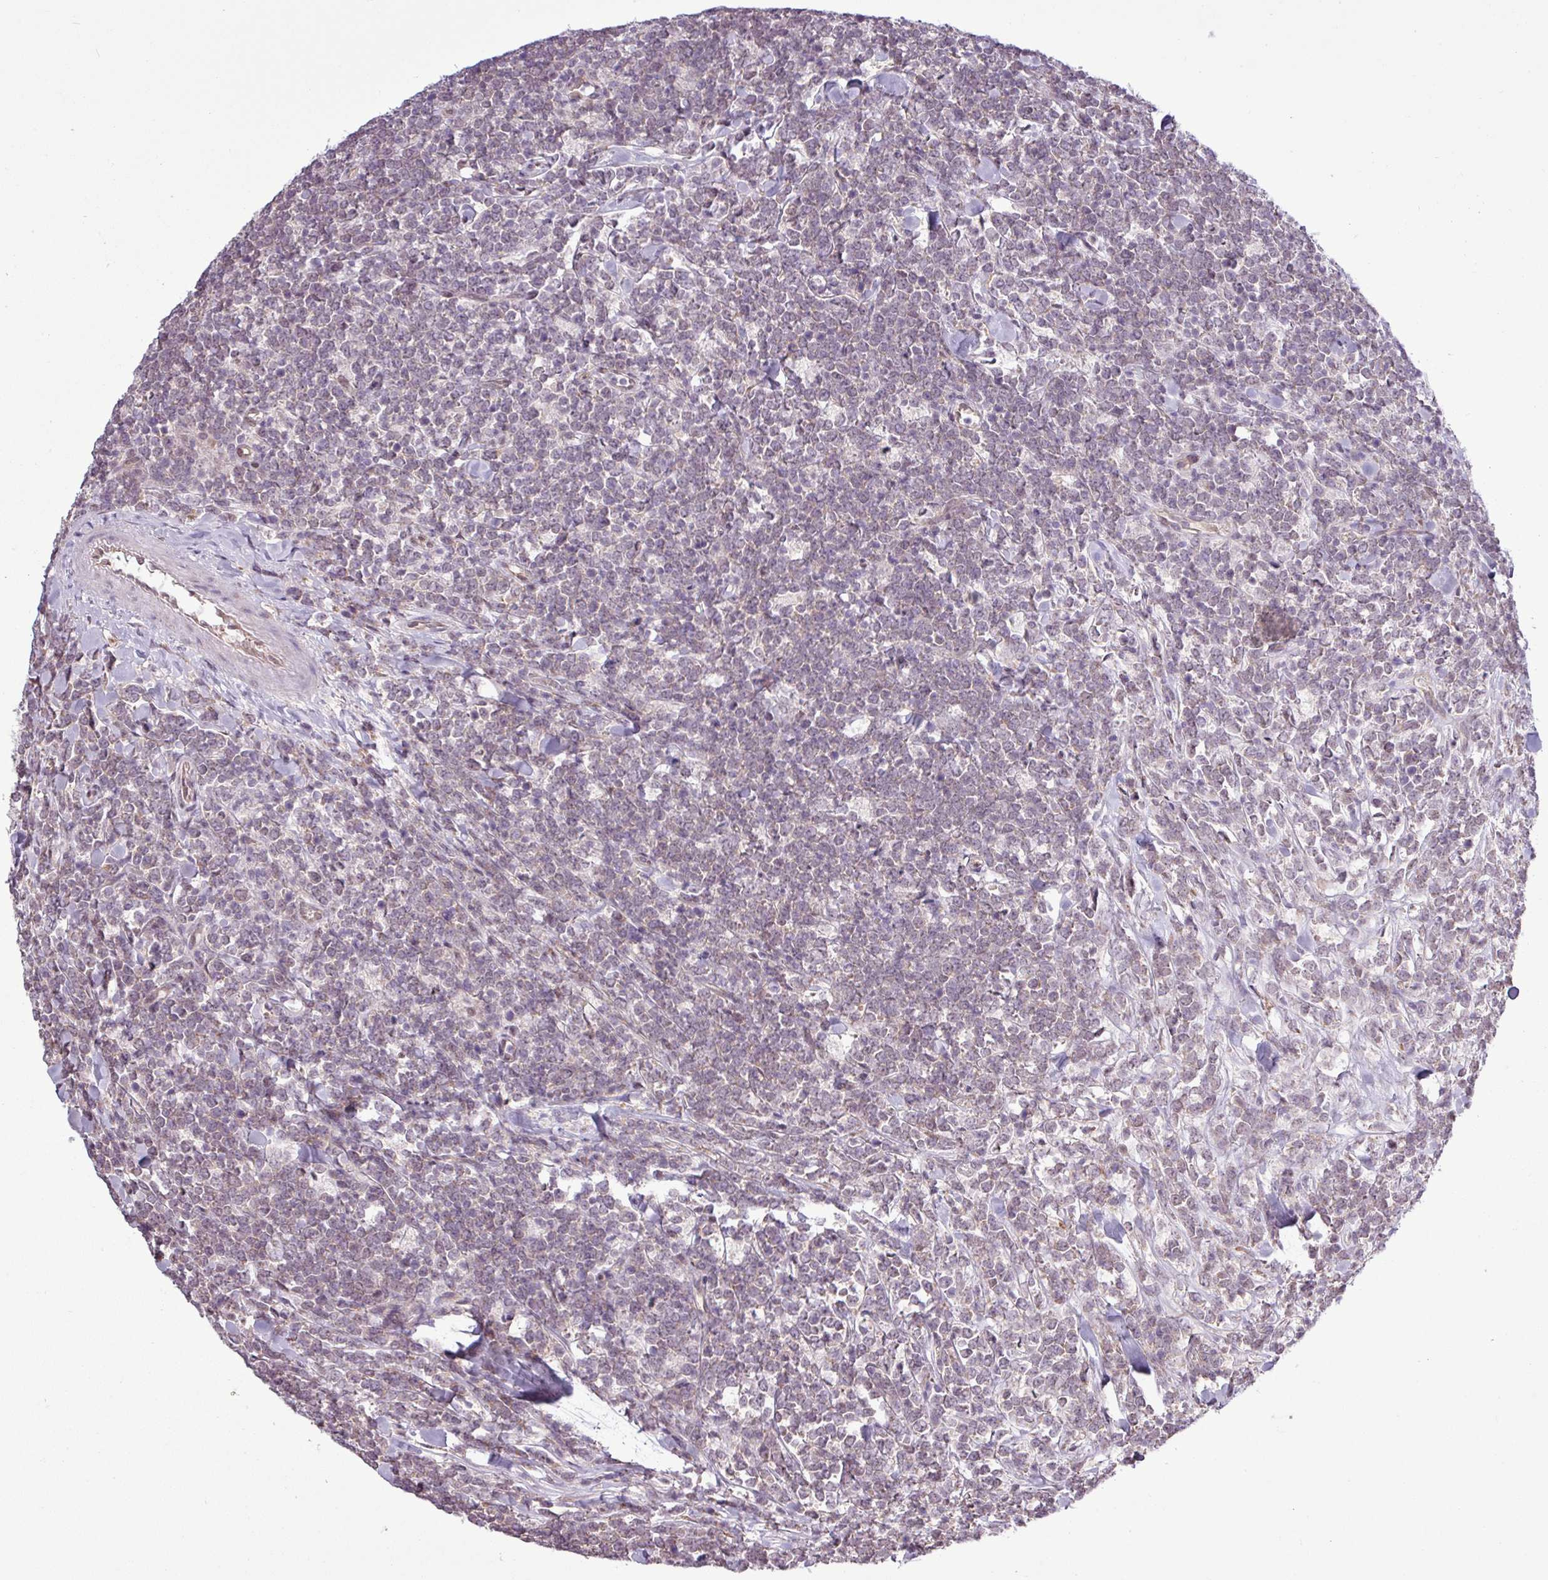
{"staining": {"intensity": "negative", "quantity": "none", "location": "none"}, "tissue": "lymphoma", "cell_type": "Tumor cells", "image_type": "cancer", "snomed": [{"axis": "morphology", "description": "Malignant lymphoma, non-Hodgkin's type, High grade"}, {"axis": "topography", "description": "Small intestine"}, {"axis": "topography", "description": "Colon"}], "caption": "DAB (3,3'-diaminobenzidine) immunohistochemical staining of human malignant lymphoma, non-Hodgkin's type (high-grade) shows no significant positivity in tumor cells.", "gene": "GPT2", "patient": {"sex": "male", "age": 8}}